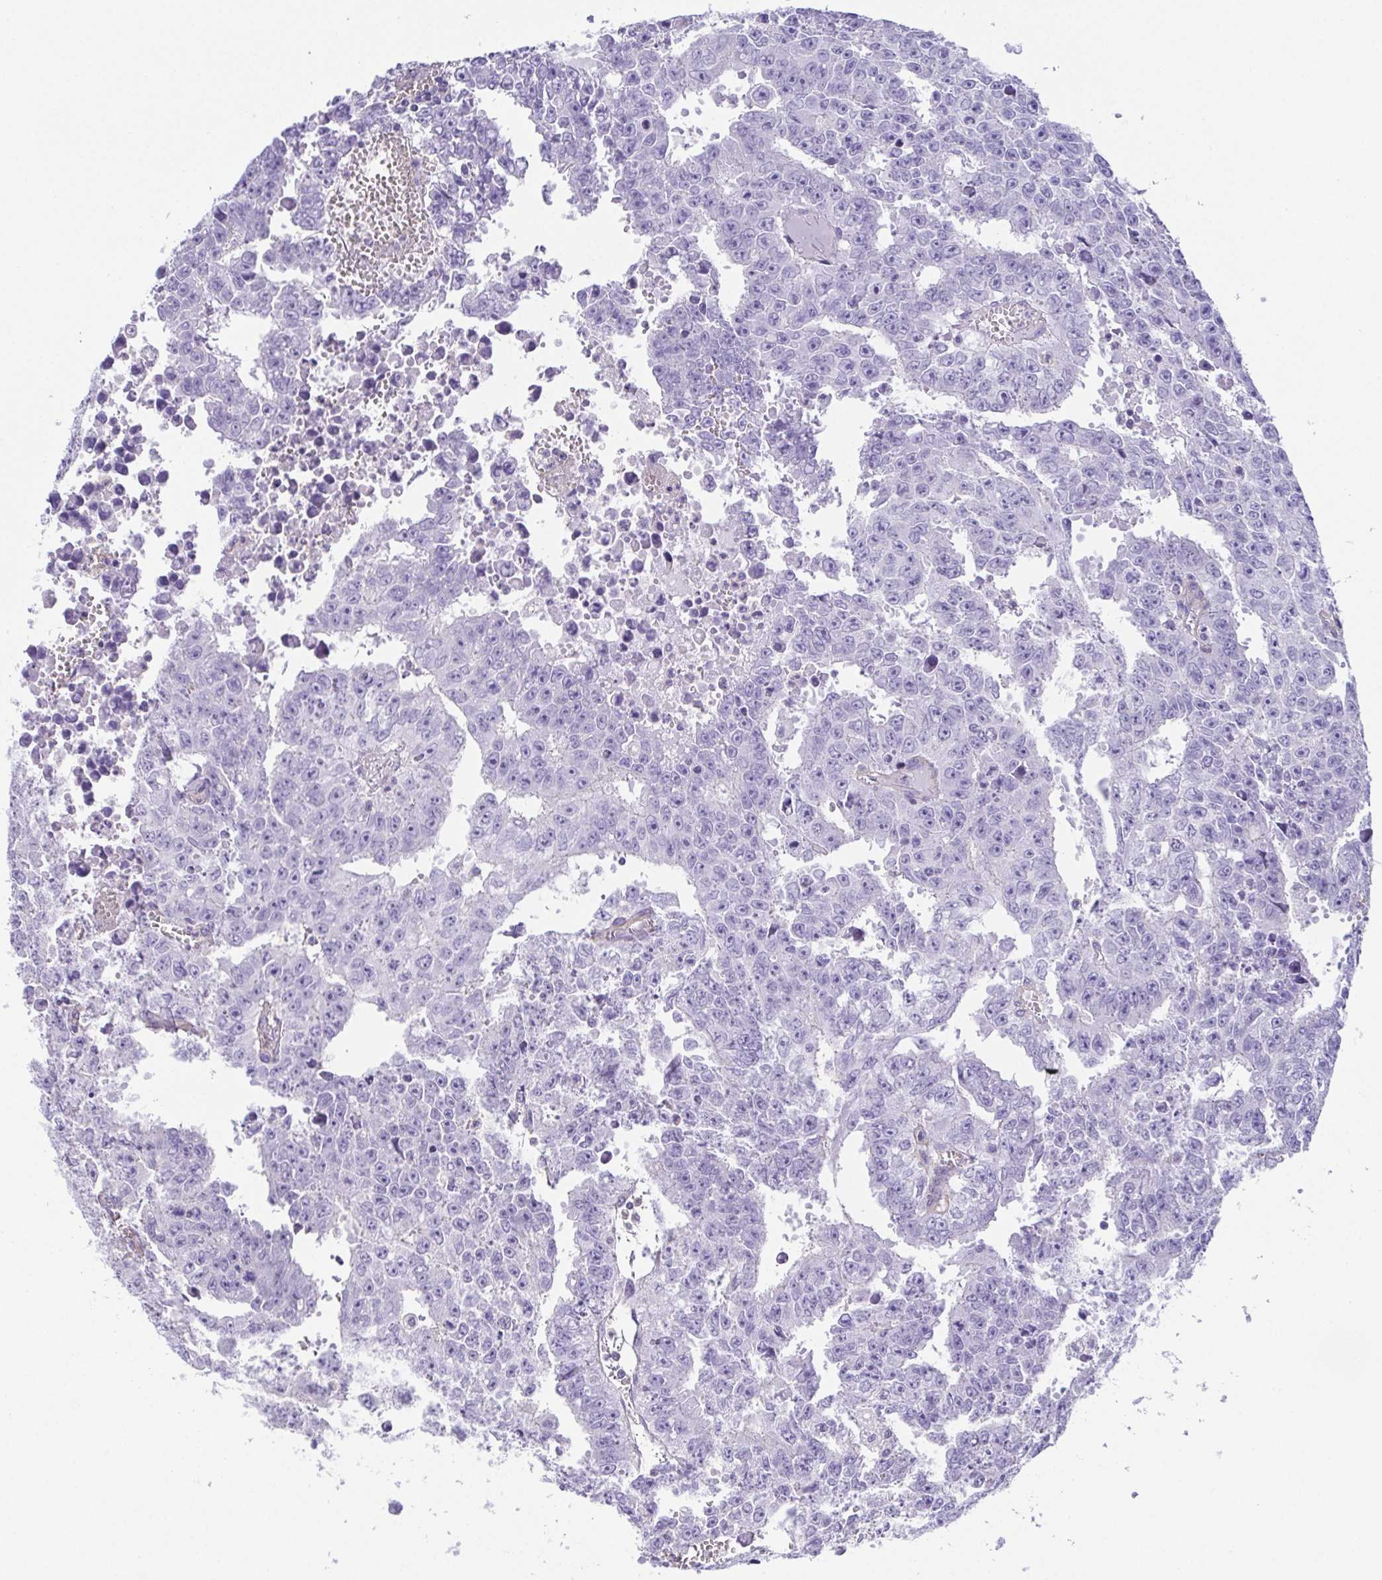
{"staining": {"intensity": "negative", "quantity": "none", "location": "none"}, "tissue": "testis cancer", "cell_type": "Tumor cells", "image_type": "cancer", "snomed": [{"axis": "morphology", "description": "Carcinoma, Embryonal, NOS"}, {"axis": "morphology", "description": "Teratoma, malignant, NOS"}, {"axis": "topography", "description": "Testis"}], "caption": "The image displays no significant staining in tumor cells of testis cancer (malignant teratoma).", "gene": "MYL6", "patient": {"sex": "male", "age": 24}}